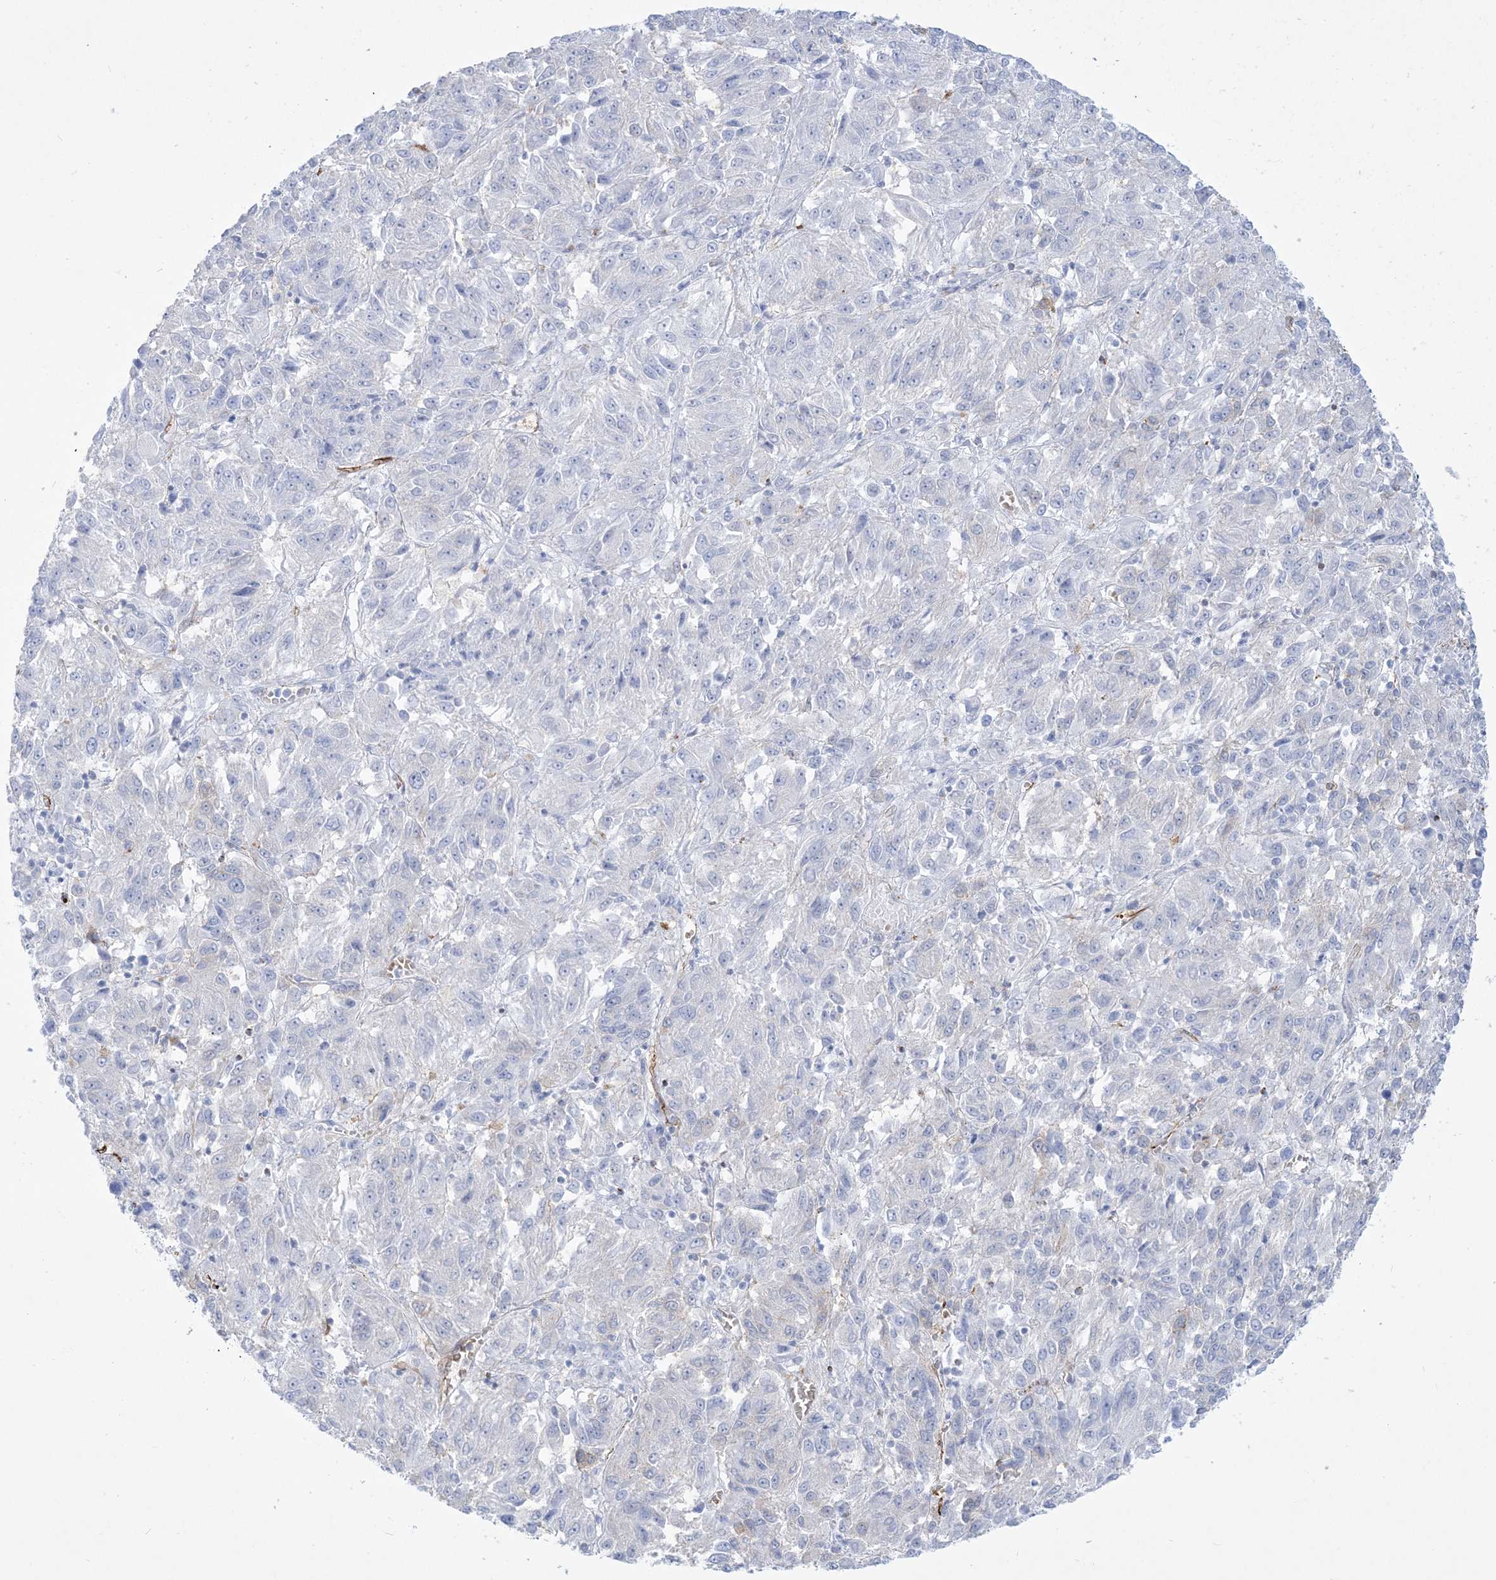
{"staining": {"intensity": "negative", "quantity": "none", "location": "none"}, "tissue": "melanoma", "cell_type": "Tumor cells", "image_type": "cancer", "snomed": [{"axis": "morphology", "description": "Malignant melanoma, Metastatic site"}, {"axis": "topography", "description": "Lung"}], "caption": "The IHC photomicrograph has no significant positivity in tumor cells of melanoma tissue. The staining is performed using DAB (3,3'-diaminobenzidine) brown chromogen with nuclei counter-stained in using hematoxylin.", "gene": "B3GNT7", "patient": {"sex": "male", "age": 64}}